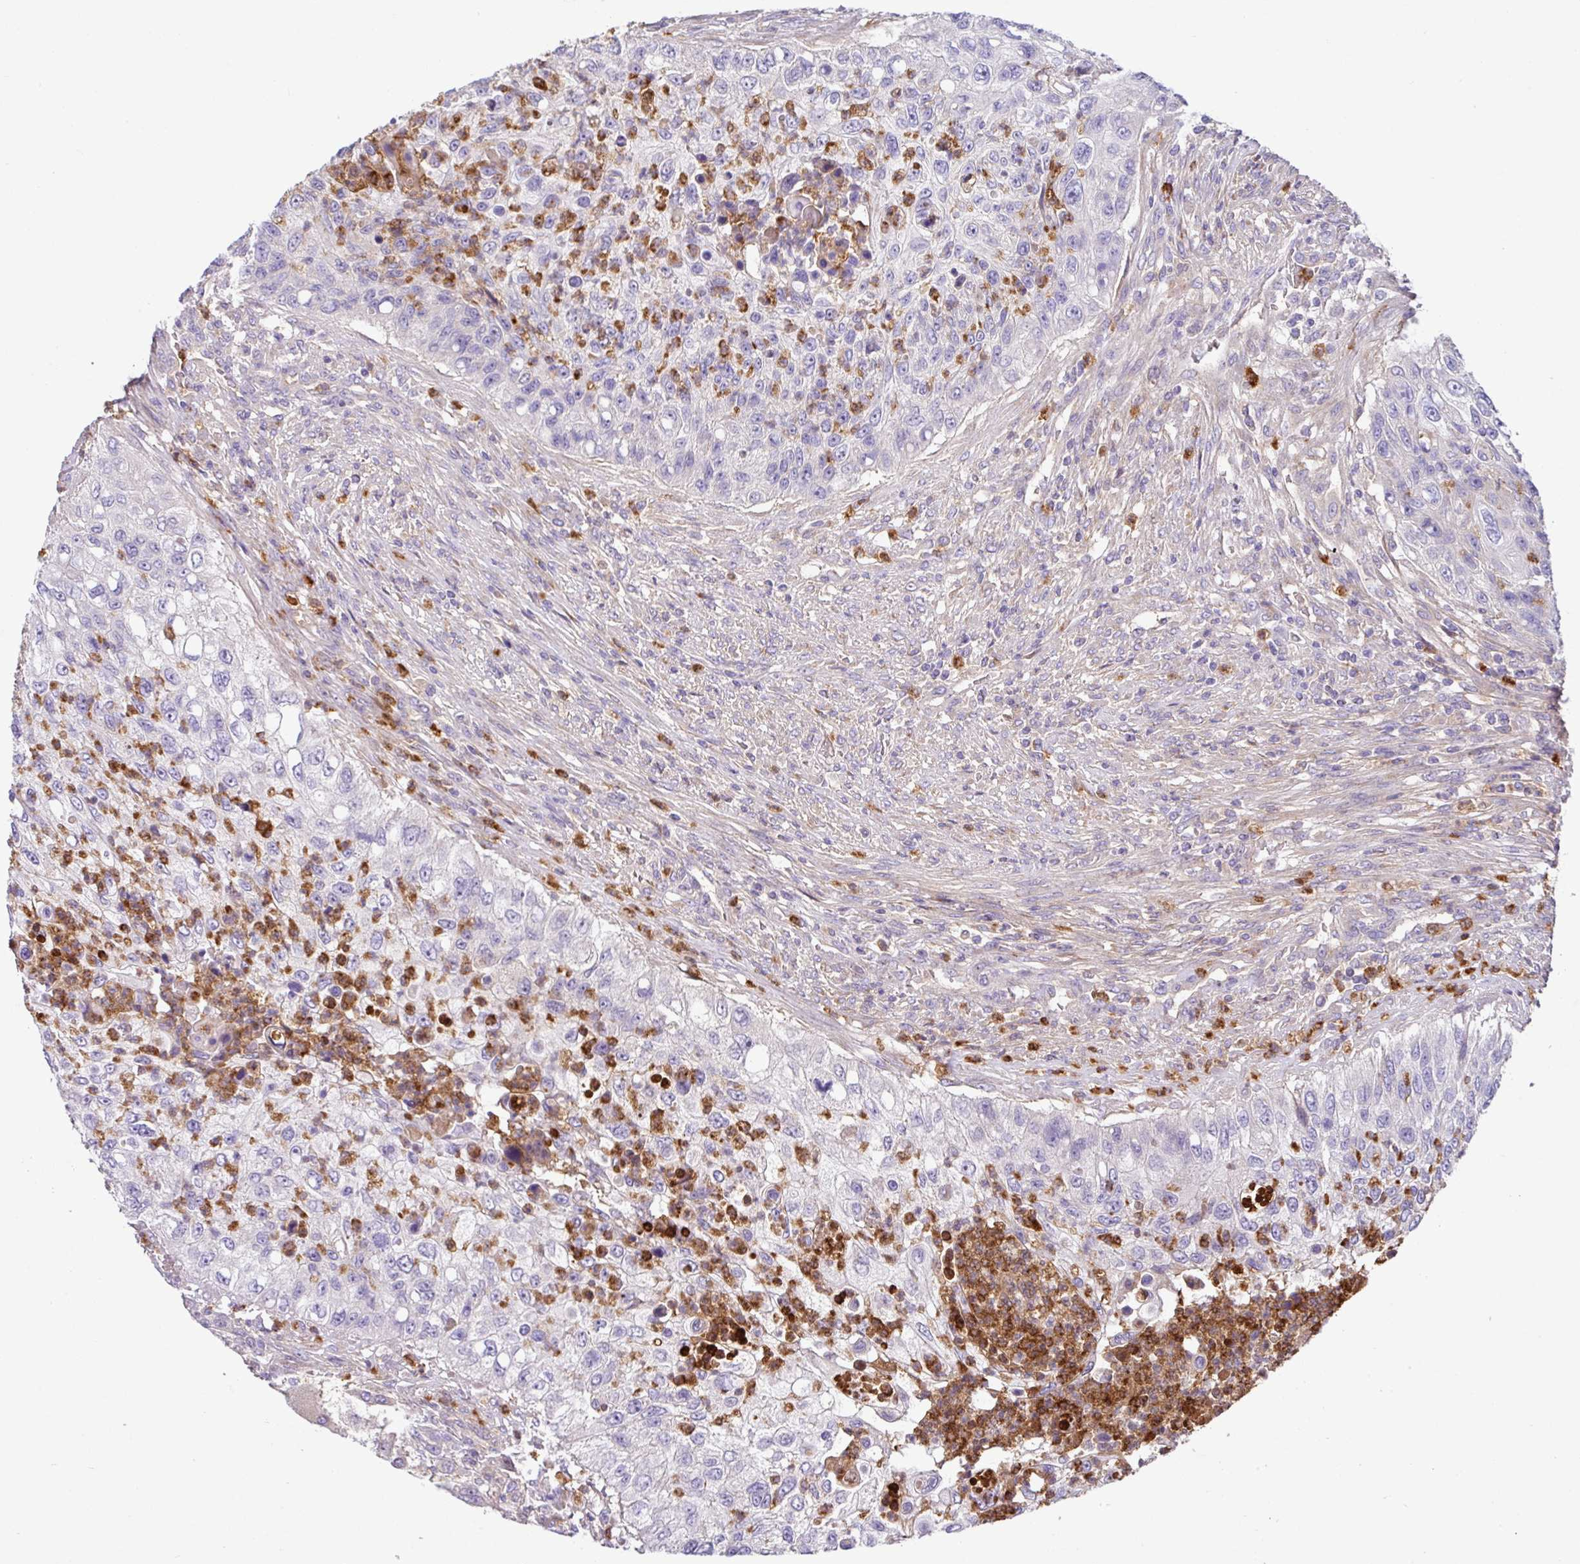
{"staining": {"intensity": "negative", "quantity": "none", "location": "none"}, "tissue": "urothelial cancer", "cell_type": "Tumor cells", "image_type": "cancer", "snomed": [{"axis": "morphology", "description": "Urothelial carcinoma, High grade"}, {"axis": "topography", "description": "Urinary bladder"}], "caption": "Tumor cells are negative for protein expression in human urothelial cancer.", "gene": "CRISP3", "patient": {"sex": "female", "age": 60}}